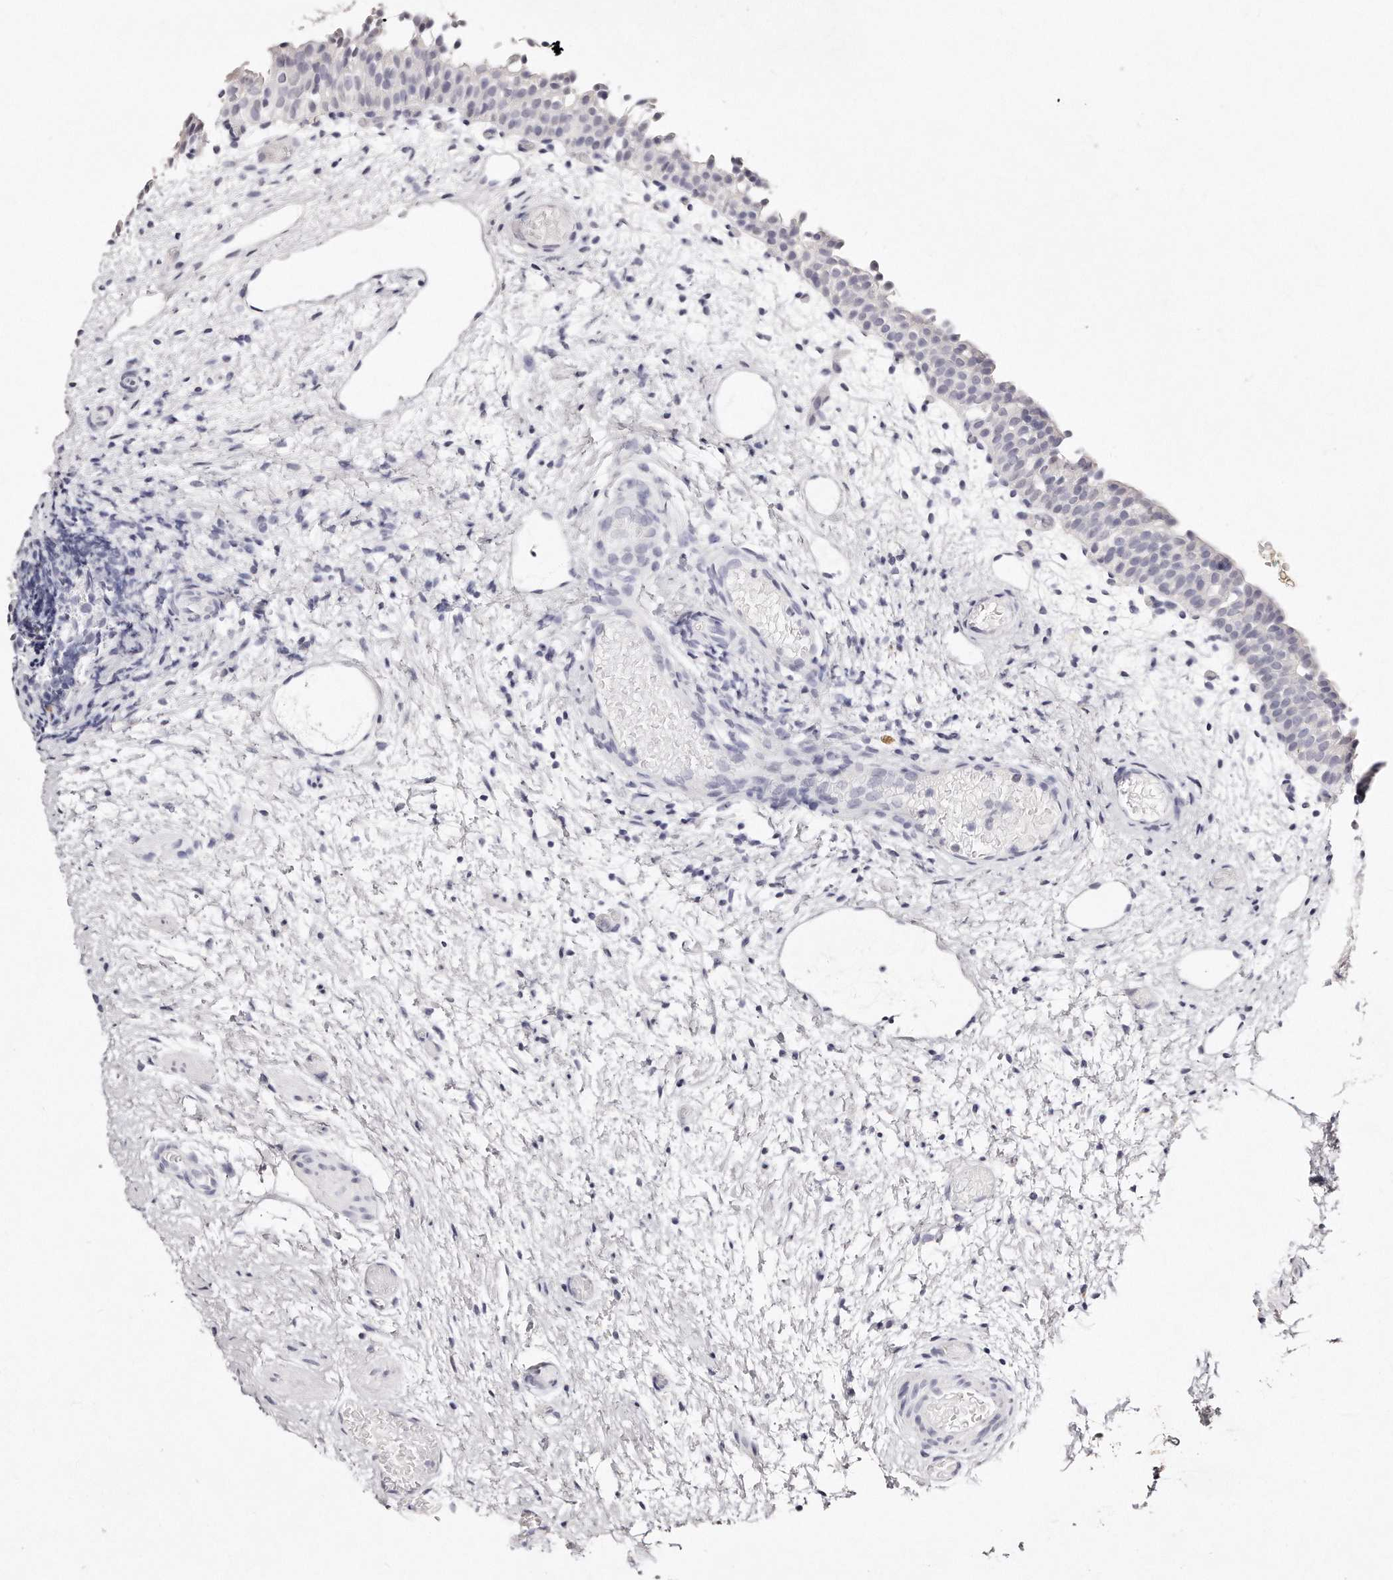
{"staining": {"intensity": "weak", "quantity": "<25%", "location": "cytoplasmic/membranous"}, "tissue": "urinary bladder", "cell_type": "Urothelial cells", "image_type": "normal", "snomed": [{"axis": "morphology", "description": "Normal tissue, NOS"}, {"axis": "topography", "description": "Urinary bladder"}], "caption": "High power microscopy photomicrograph of an immunohistochemistry (IHC) photomicrograph of unremarkable urinary bladder, revealing no significant positivity in urothelial cells.", "gene": "GDA", "patient": {"sex": "male", "age": 1}}